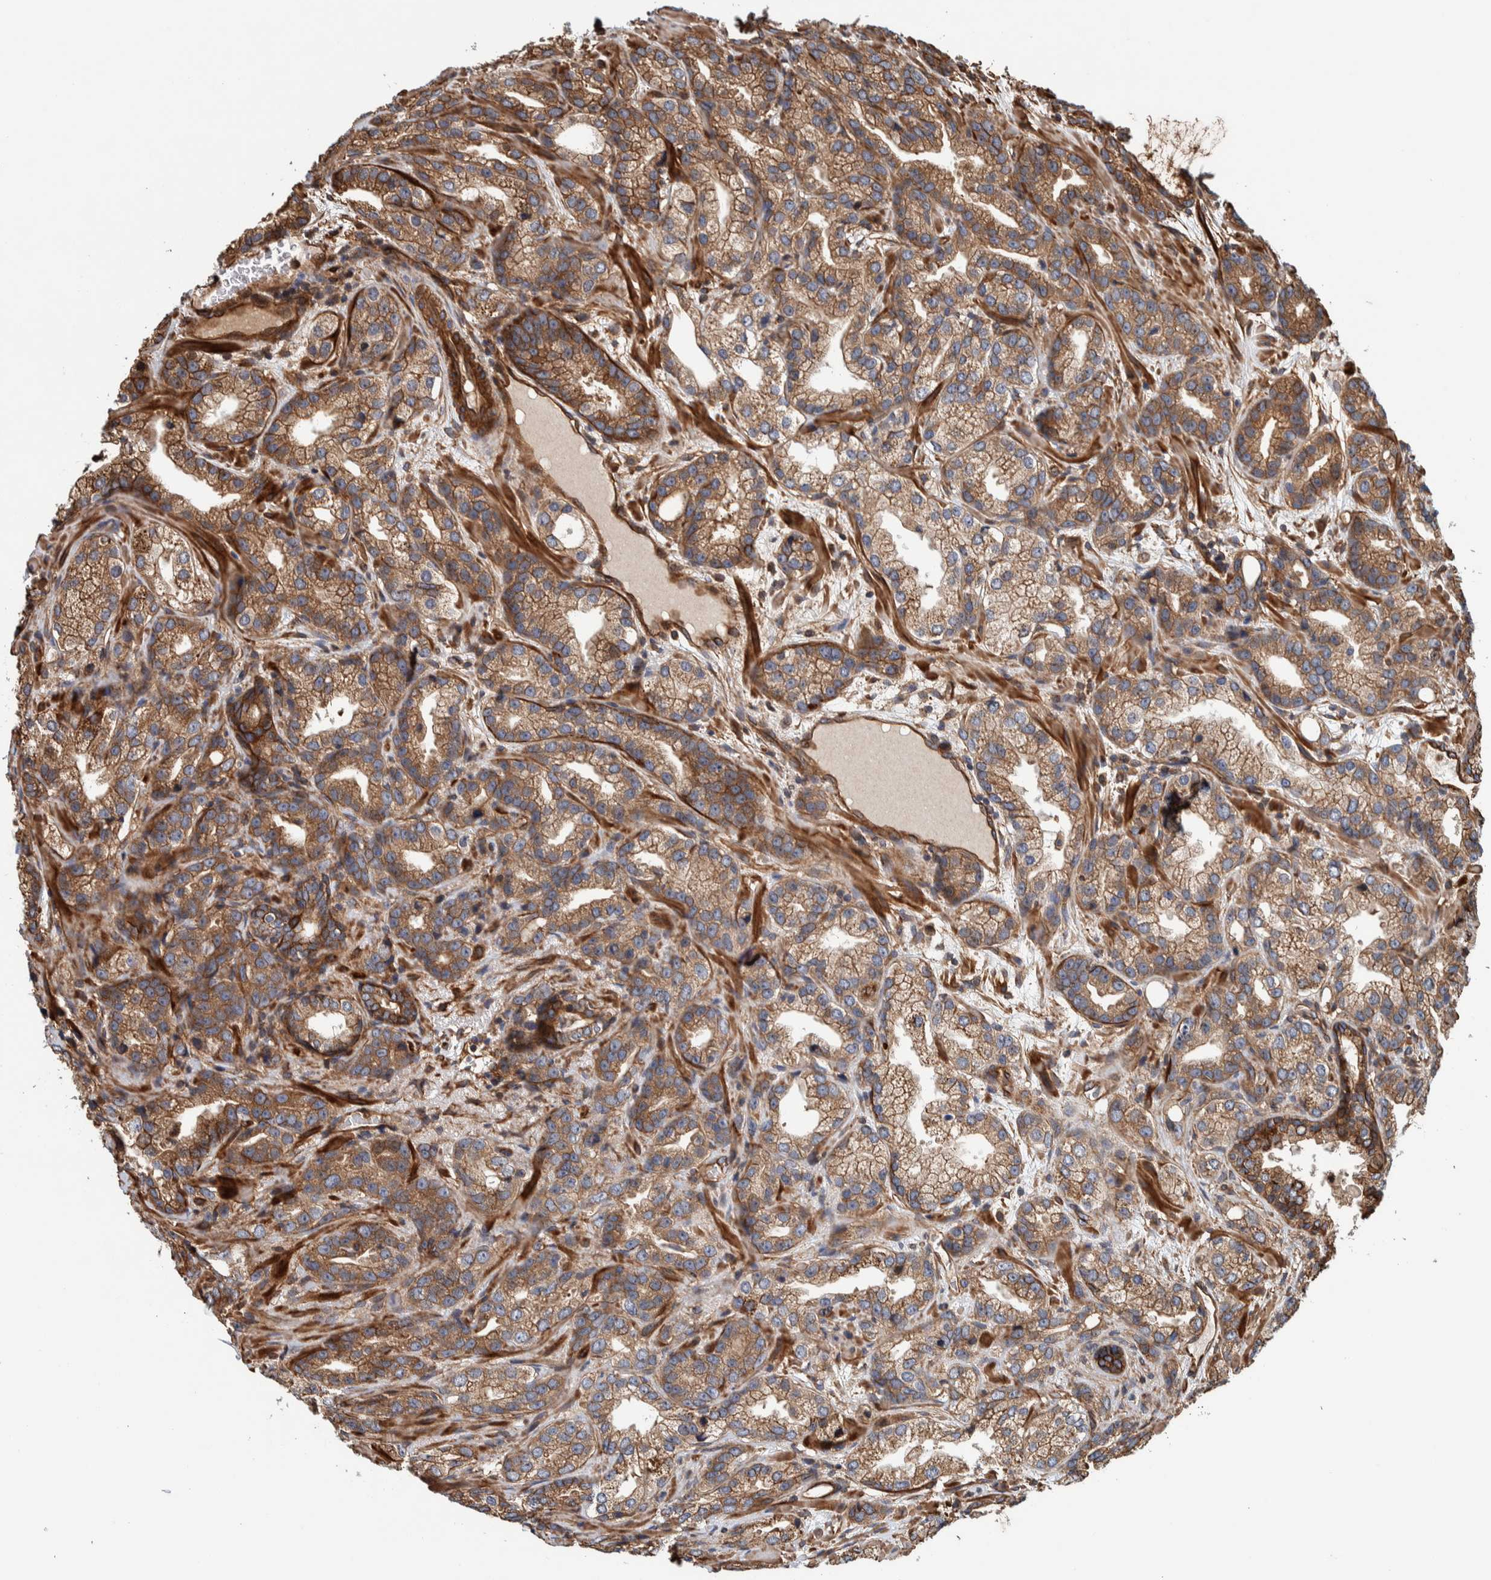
{"staining": {"intensity": "moderate", "quantity": ">75%", "location": "cytoplasmic/membranous"}, "tissue": "prostate cancer", "cell_type": "Tumor cells", "image_type": "cancer", "snomed": [{"axis": "morphology", "description": "Adenocarcinoma, High grade"}, {"axis": "topography", "description": "Prostate"}], "caption": "A high-resolution micrograph shows IHC staining of prostate high-grade adenocarcinoma, which demonstrates moderate cytoplasmic/membranous positivity in about >75% of tumor cells.", "gene": "PKD1L1", "patient": {"sex": "male", "age": 63}}